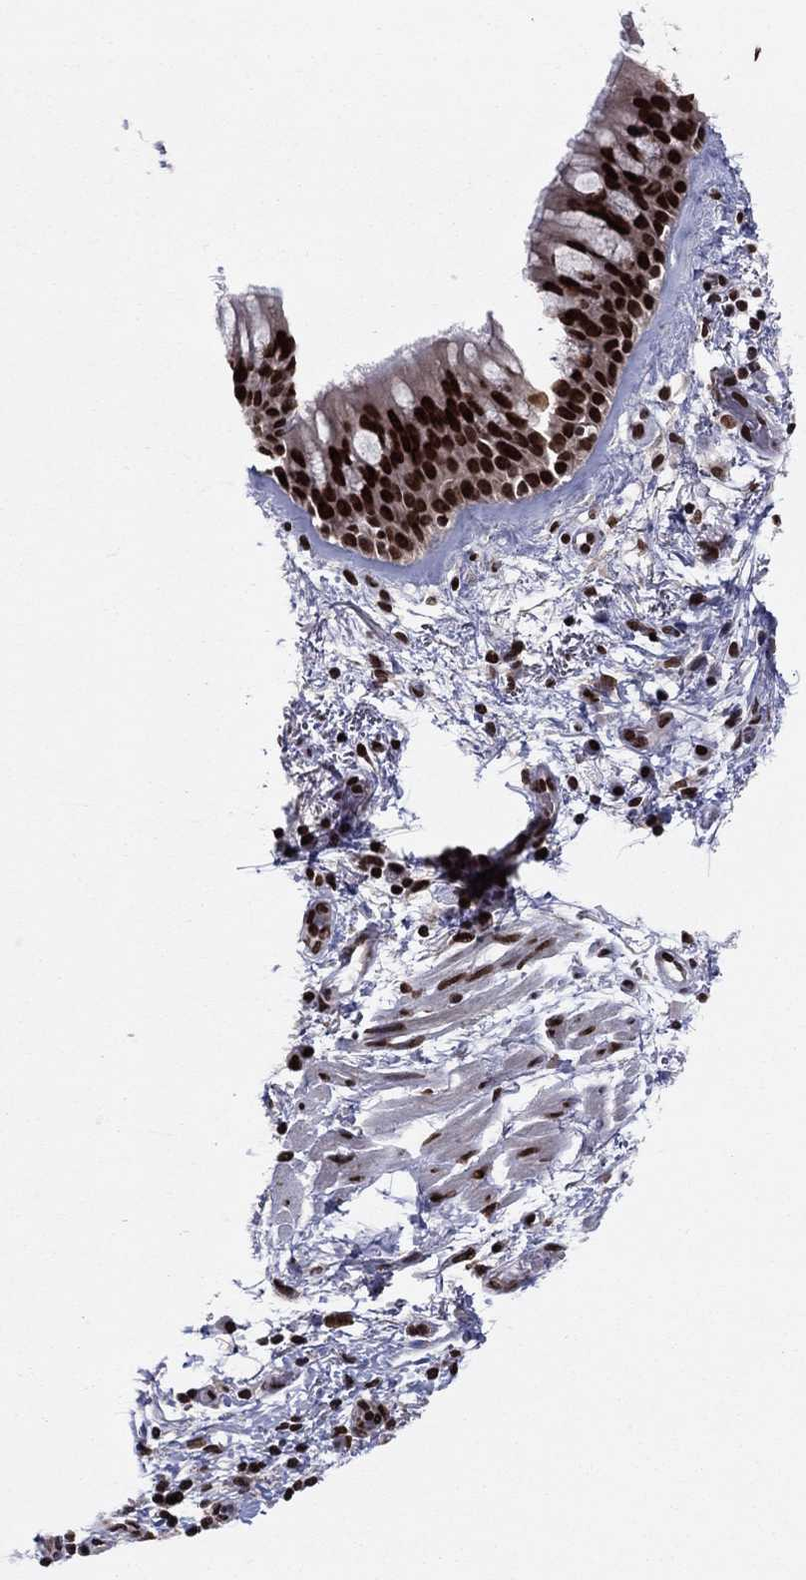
{"staining": {"intensity": "strong", "quantity": ">75%", "location": "nuclear"}, "tissue": "bronchus", "cell_type": "Respiratory epithelial cells", "image_type": "normal", "snomed": [{"axis": "morphology", "description": "Normal tissue, NOS"}, {"axis": "topography", "description": "Bronchus"}, {"axis": "topography", "description": "Lung"}], "caption": "A high amount of strong nuclear staining is identified in about >75% of respiratory epithelial cells in unremarkable bronchus.", "gene": "USP54", "patient": {"sex": "female", "age": 57}}